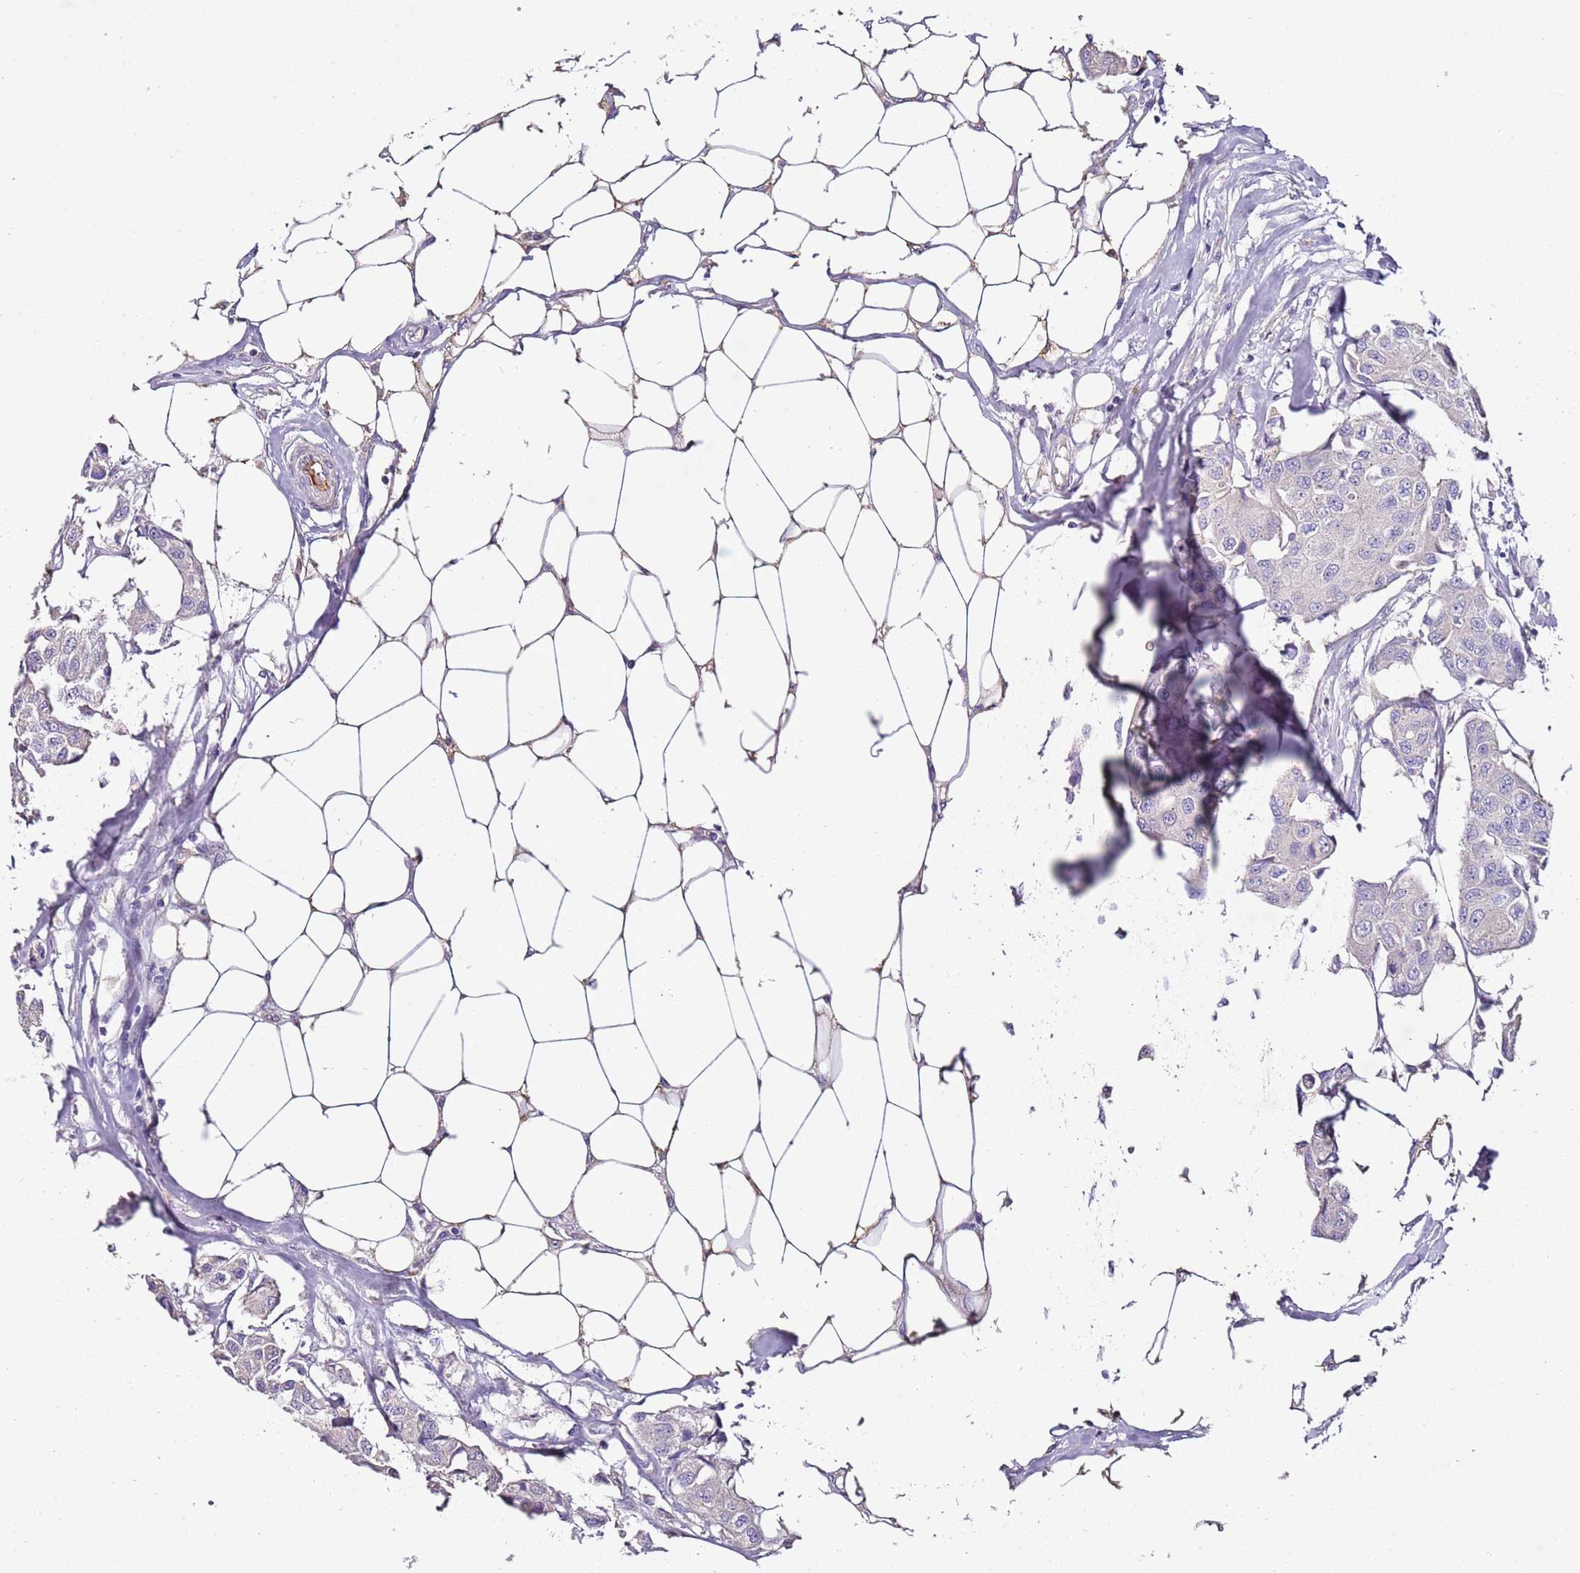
{"staining": {"intensity": "negative", "quantity": "none", "location": "none"}, "tissue": "breast cancer", "cell_type": "Tumor cells", "image_type": "cancer", "snomed": [{"axis": "morphology", "description": "Duct carcinoma"}, {"axis": "topography", "description": "Breast"}, {"axis": "topography", "description": "Lymph node"}], "caption": "The immunohistochemistry (IHC) photomicrograph has no significant positivity in tumor cells of breast cancer tissue.", "gene": "FAM20A", "patient": {"sex": "female", "age": 80}}